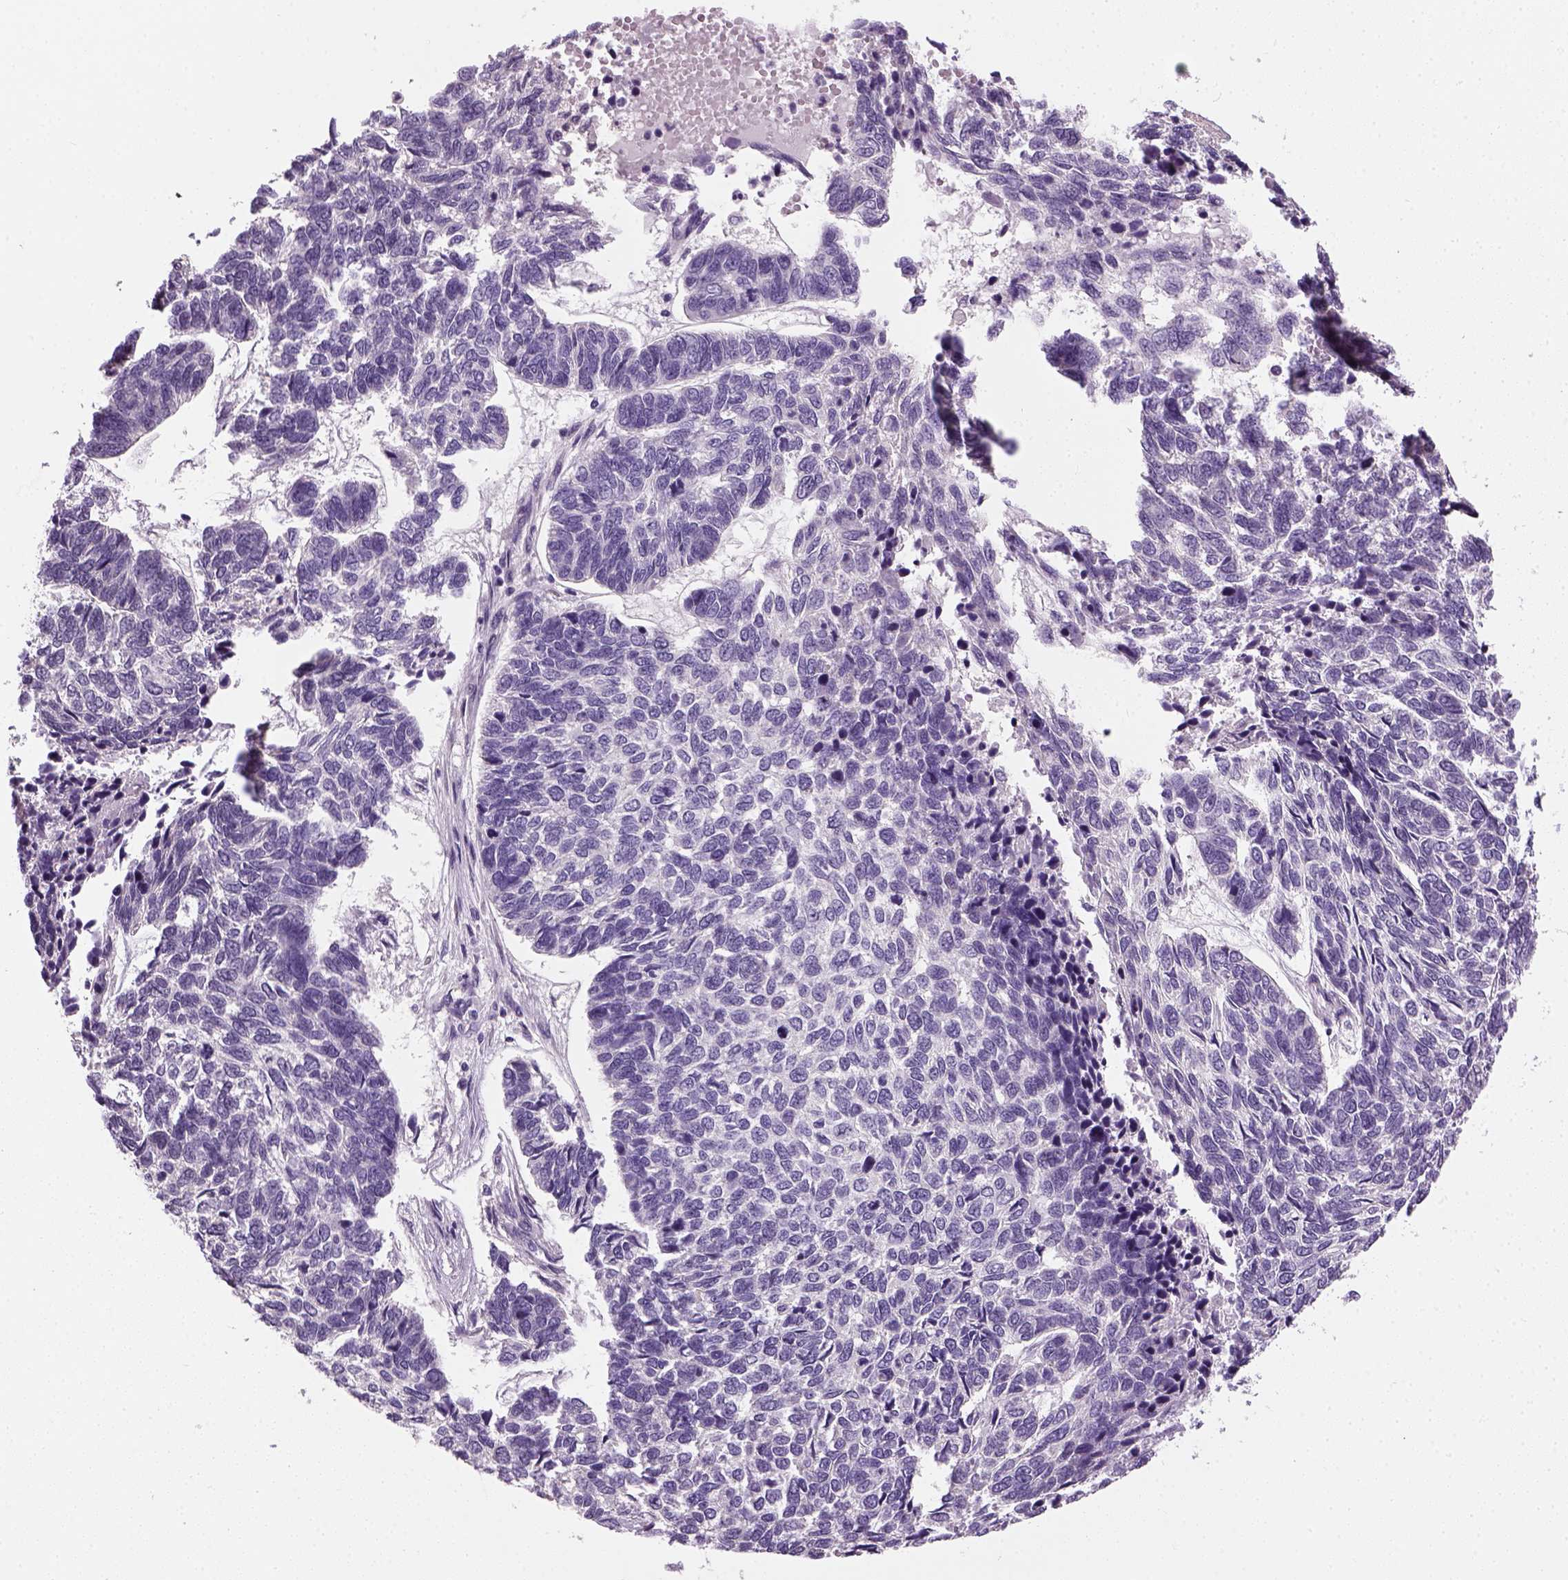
{"staining": {"intensity": "negative", "quantity": "none", "location": "none"}, "tissue": "skin cancer", "cell_type": "Tumor cells", "image_type": "cancer", "snomed": [{"axis": "morphology", "description": "Basal cell carcinoma"}, {"axis": "topography", "description": "Skin"}], "caption": "Tumor cells are negative for protein expression in human basal cell carcinoma (skin). (Brightfield microscopy of DAB (3,3'-diaminobenzidine) immunohistochemistry (IHC) at high magnification).", "gene": "ELOVL3", "patient": {"sex": "female", "age": 65}}